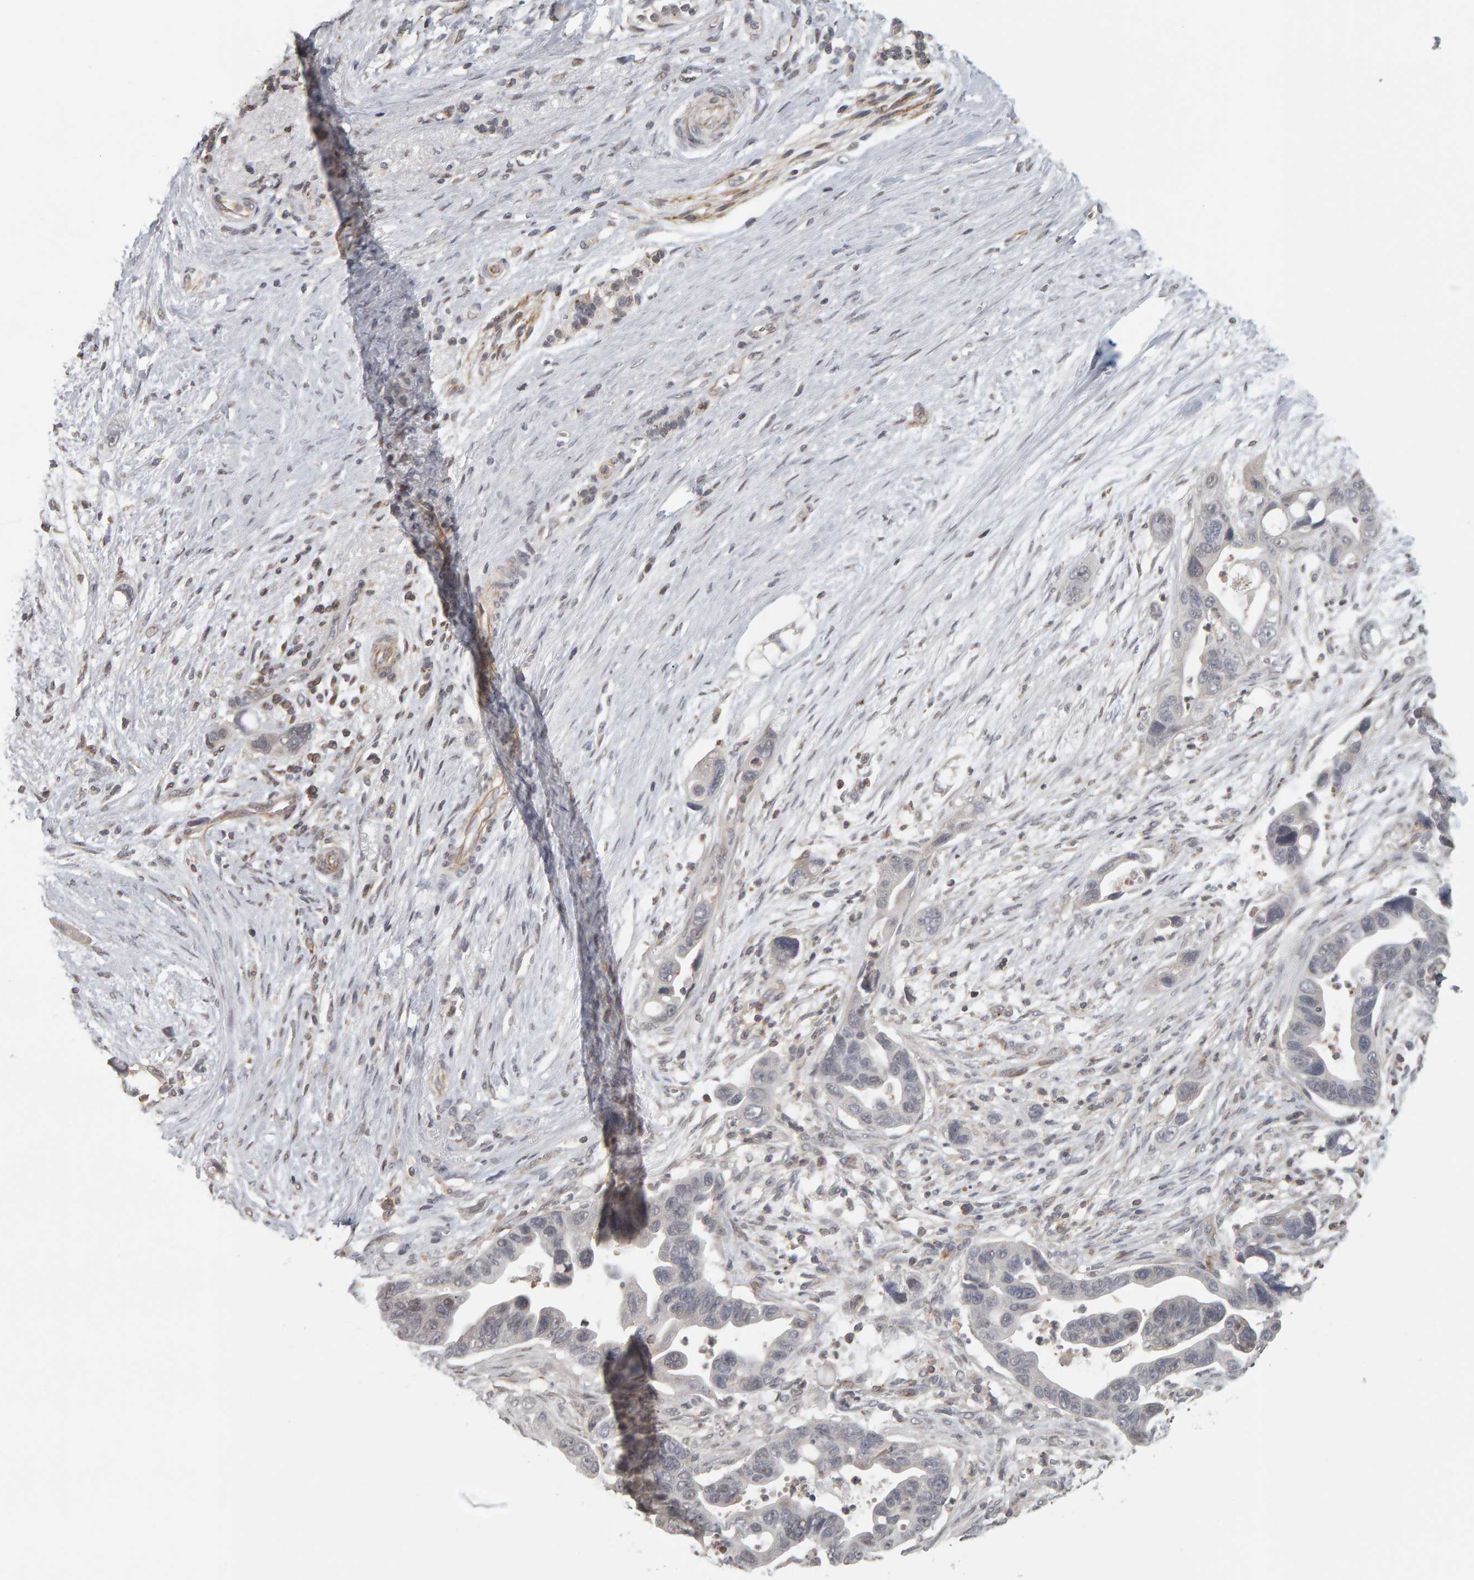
{"staining": {"intensity": "negative", "quantity": "none", "location": "none"}, "tissue": "pancreatic cancer", "cell_type": "Tumor cells", "image_type": "cancer", "snomed": [{"axis": "morphology", "description": "Adenocarcinoma, NOS"}, {"axis": "topography", "description": "Pancreas"}], "caption": "This is an immunohistochemistry micrograph of human pancreatic adenocarcinoma. There is no positivity in tumor cells.", "gene": "TEFM", "patient": {"sex": "female", "age": 72}}